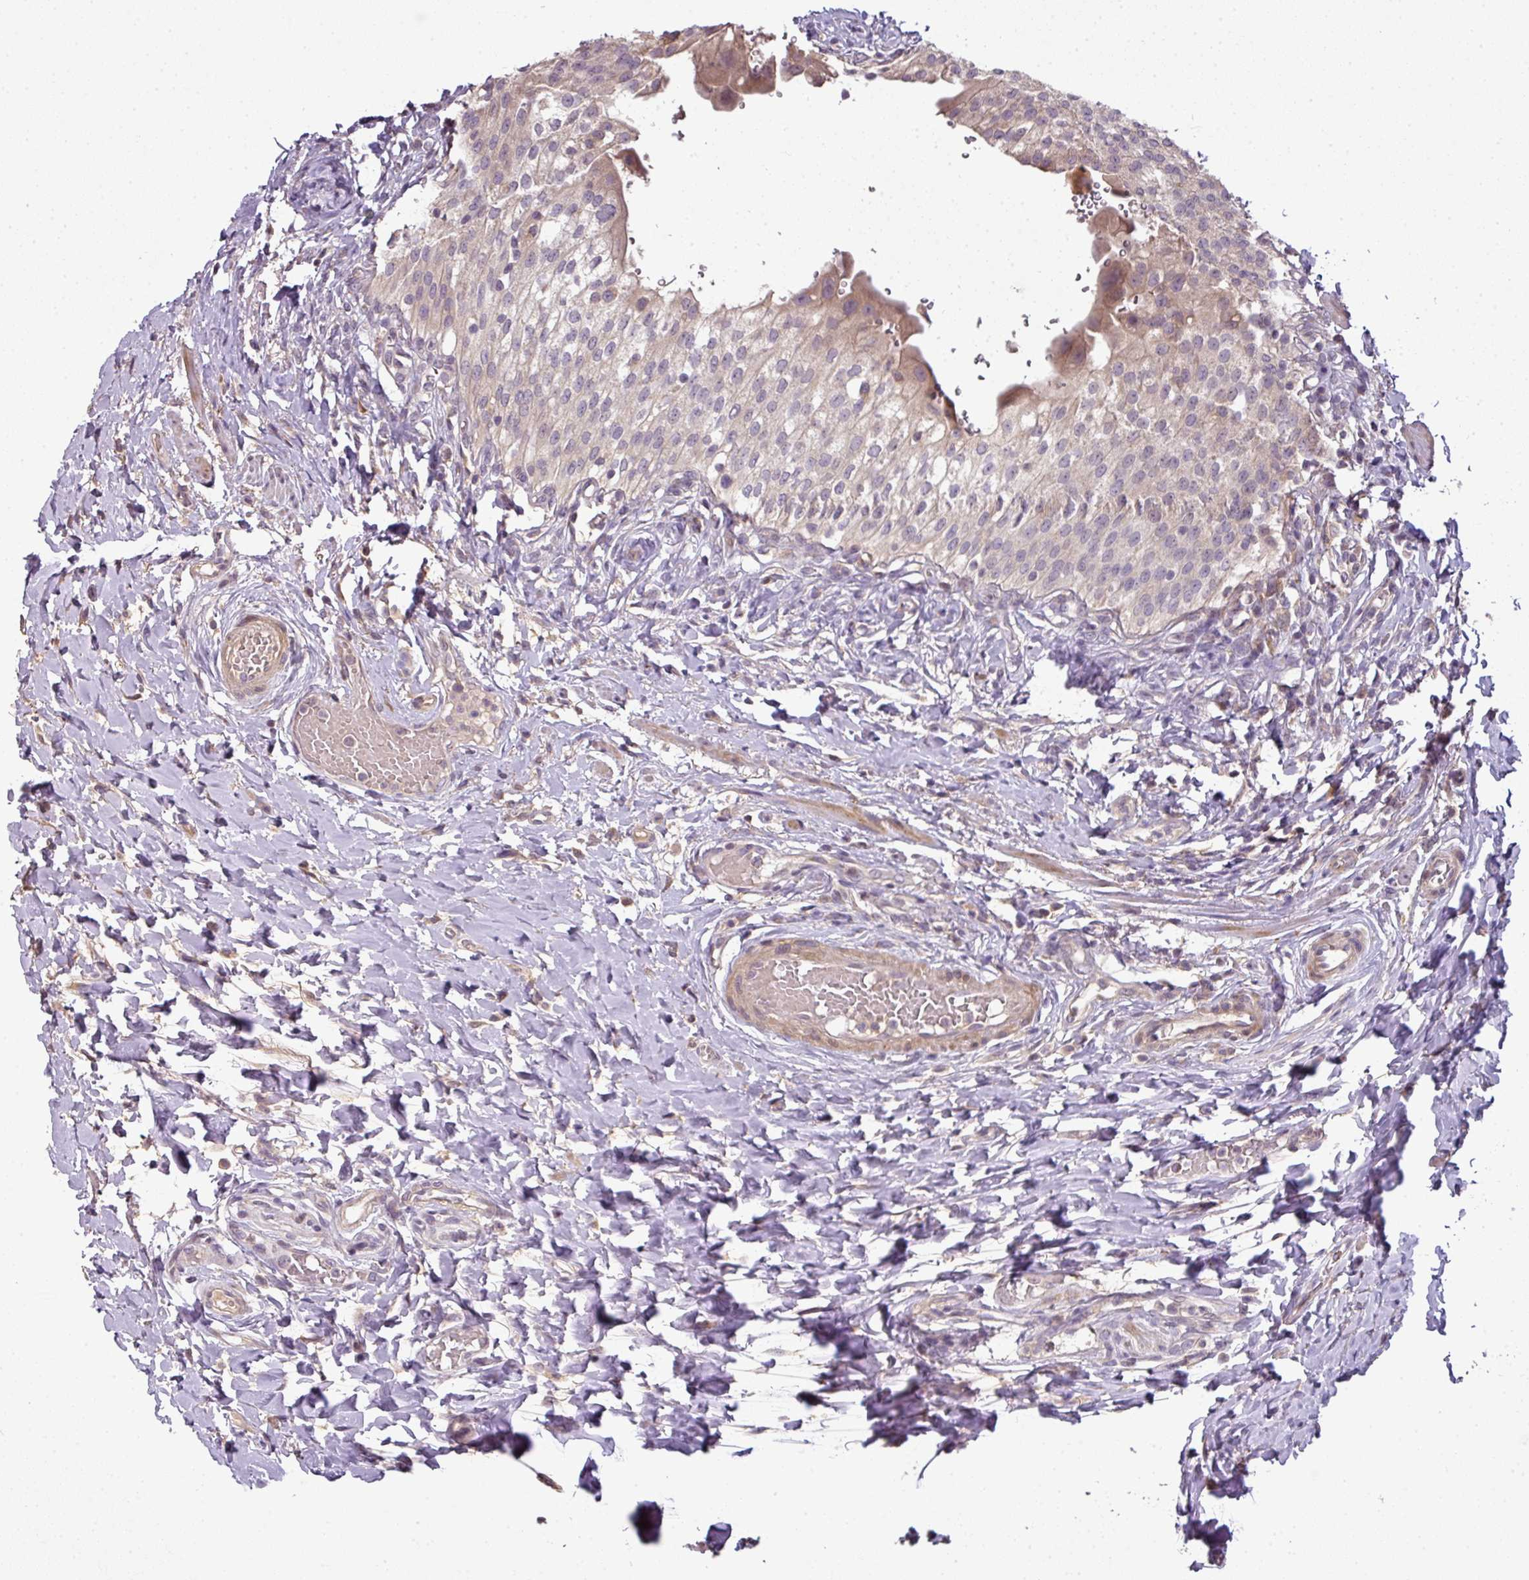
{"staining": {"intensity": "weak", "quantity": "25%-75%", "location": "cytoplasmic/membranous"}, "tissue": "urinary bladder", "cell_type": "Urothelial cells", "image_type": "normal", "snomed": [{"axis": "morphology", "description": "Normal tissue, NOS"}, {"axis": "morphology", "description": "Inflammation, NOS"}, {"axis": "topography", "description": "Urinary bladder"}], "caption": "Urothelial cells demonstrate weak cytoplasmic/membranous expression in about 25%-75% of cells in benign urinary bladder. The staining was performed using DAB to visualize the protein expression in brown, while the nuclei were stained in blue with hematoxylin (Magnification: 20x).", "gene": "SPCS3", "patient": {"sex": "male", "age": 64}}